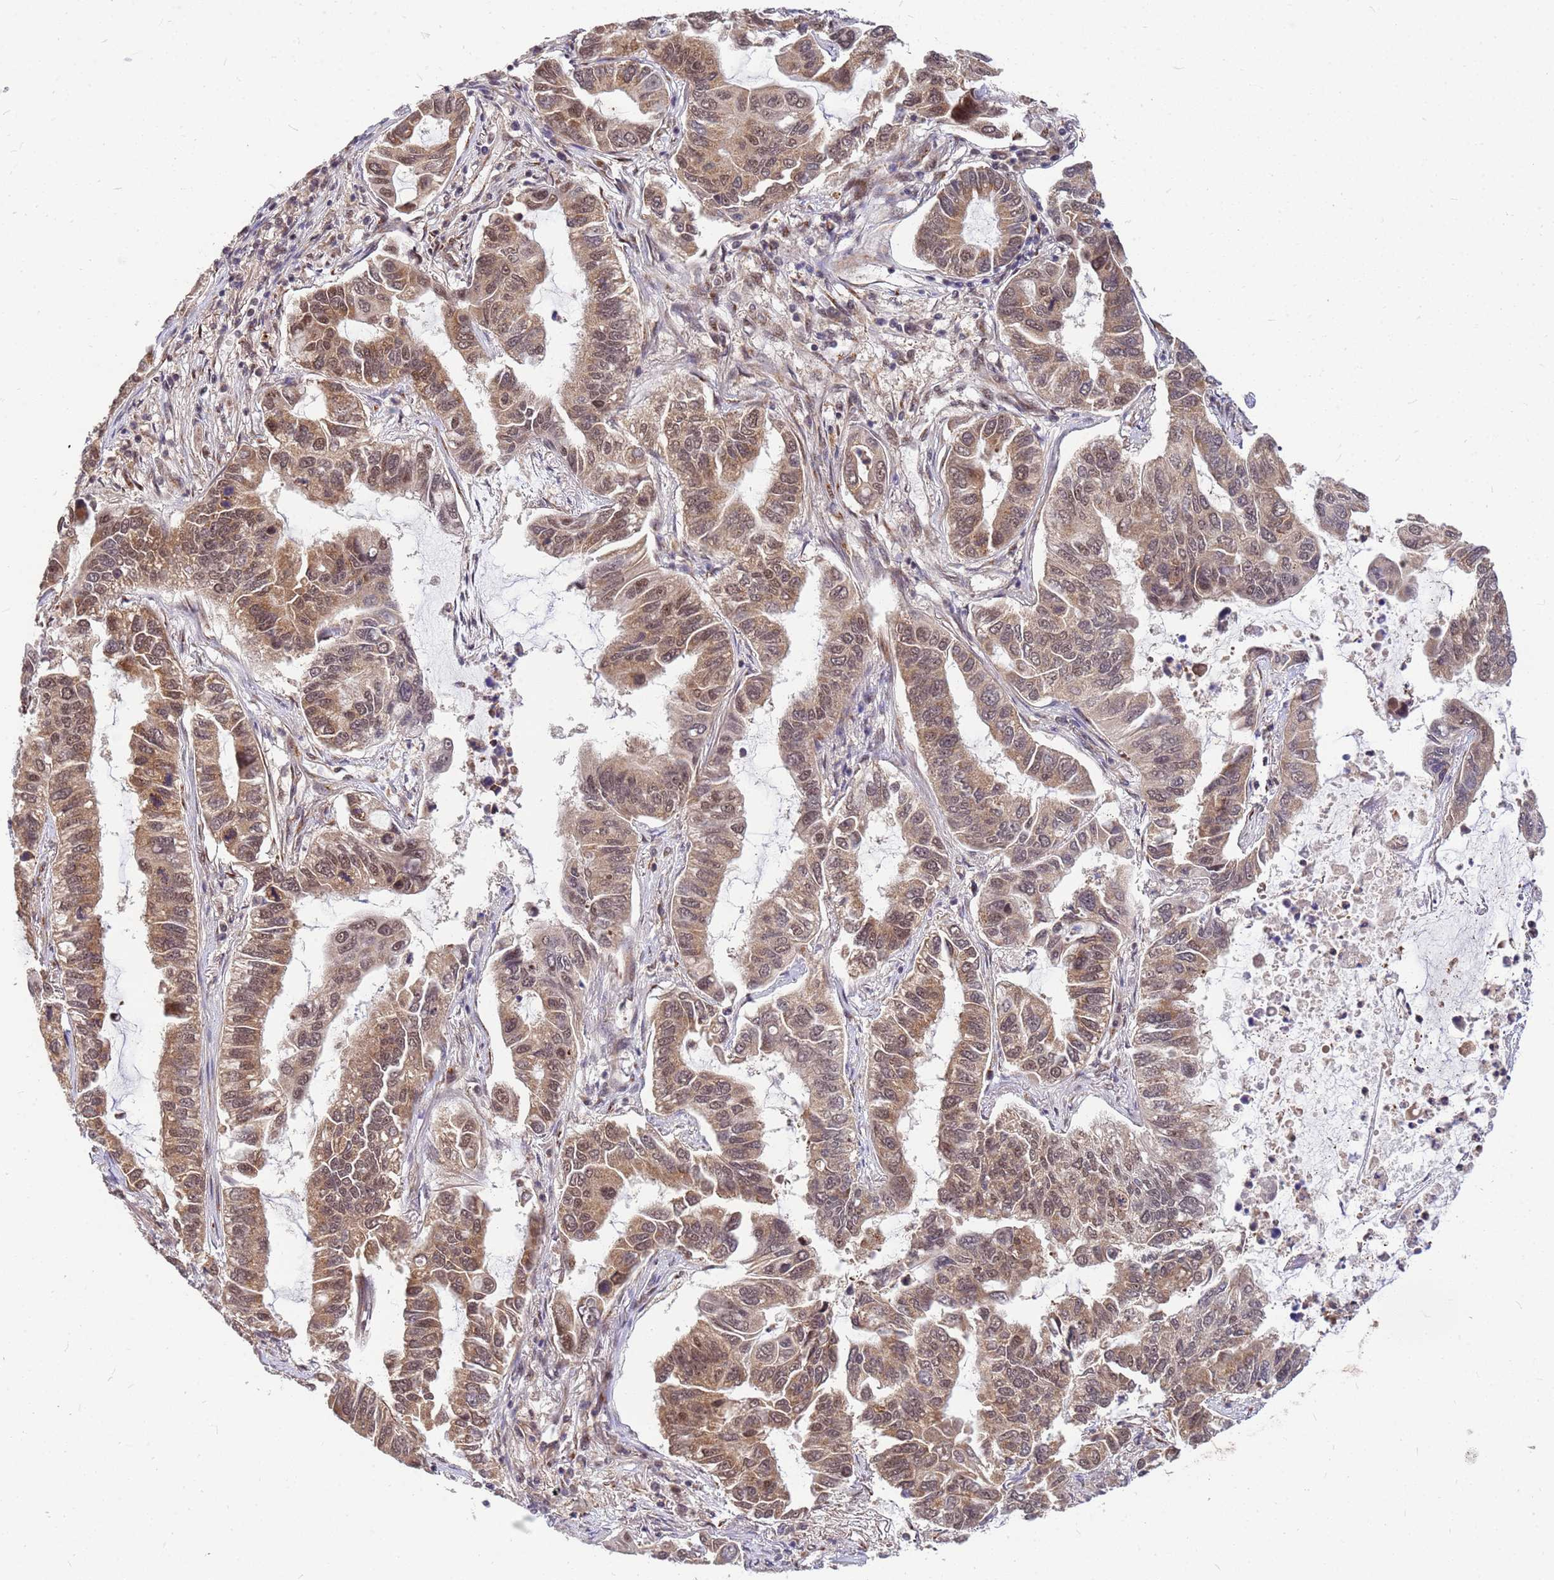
{"staining": {"intensity": "moderate", "quantity": ">75%", "location": "cytoplasmic/membranous,nuclear"}, "tissue": "lung cancer", "cell_type": "Tumor cells", "image_type": "cancer", "snomed": [{"axis": "morphology", "description": "Adenocarcinoma, NOS"}, {"axis": "topography", "description": "Lung"}], "caption": "Lung adenocarcinoma tissue demonstrates moderate cytoplasmic/membranous and nuclear expression in approximately >75% of tumor cells", "gene": "NCBP2", "patient": {"sex": "male", "age": 64}}